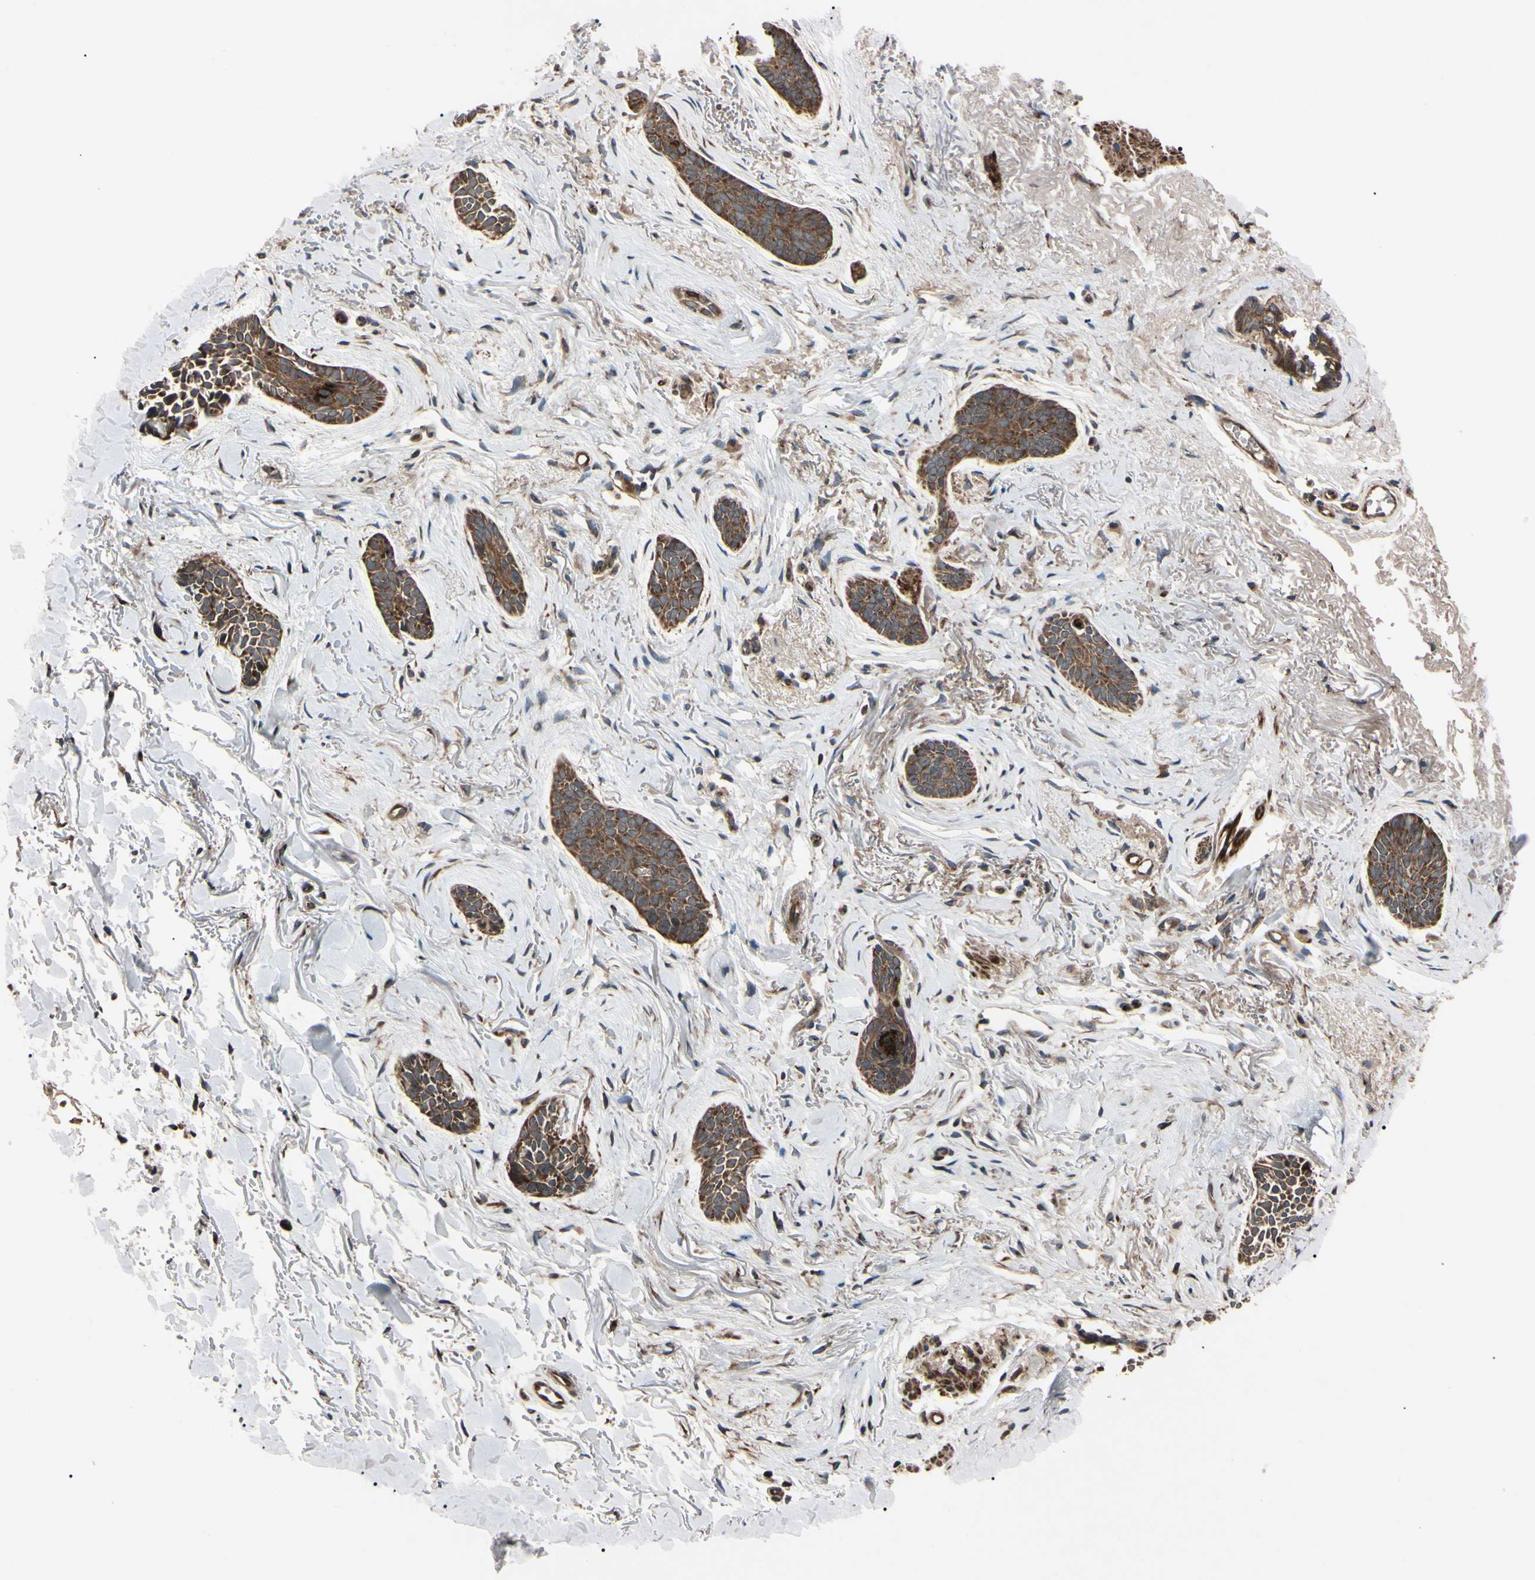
{"staining": {"intensity": "strong", "quantity": ">75%", "location": "cytoplasmic/membranous"}, "tissue": "skin cancer", "cell_type": "Tumor cells", "image_type": "cancer", "snomed": [{"axis": "morphology", "description": "Basal cell carcinoma"}, {"axis": "topography", "description": "Skin"}], "caption": "Brown immunohistochemical staining in skin cancer (basal cell carcinoma) demonstrates strong cytoplasmic/membranous staining in approximately >75% of tumor cells.", "gene": "GUCY1B1", "patient": {"sex": "female", "age": 84}}